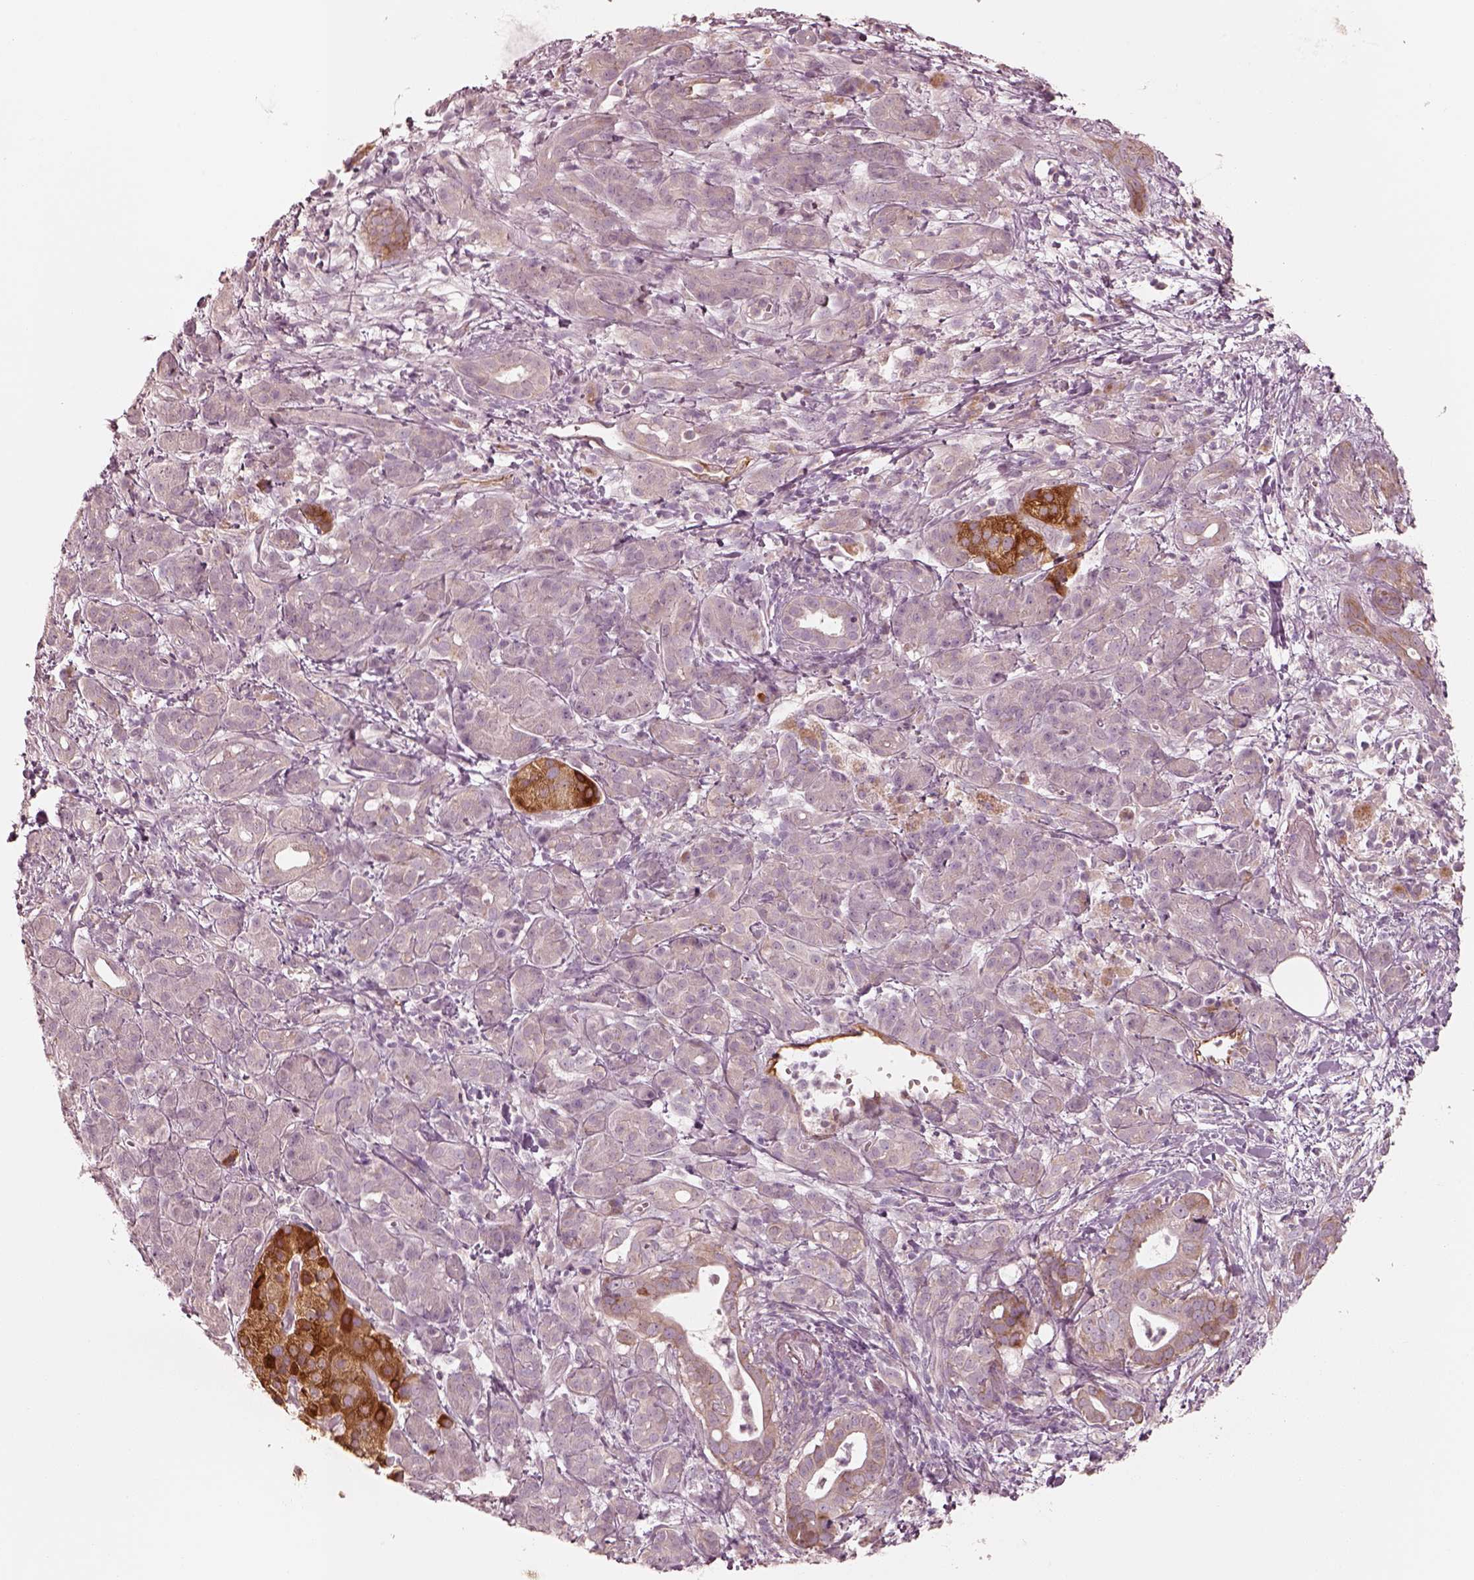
{"staining": {"intensity": "weak", "quantity": "<25%", "location": "cytoplasmic/membranous"}, "tissue": "pancreatic cancer", "cell_type": "Tumor cells", "image_type": "cancer", "snomed": [{"axis": "morphology", "description": "Adenocarcinoma, NOS"}, {"axis": "topography", "description": "Pancreas"}], "caption": "The immunohistochemistry (IHC) micrograph has no significant expression in tumor cells of pancreatic cancer (adenocarcinoma) tissue.", "gene": "RAB3C", "patient": {"sex": "male", "age": 61}}